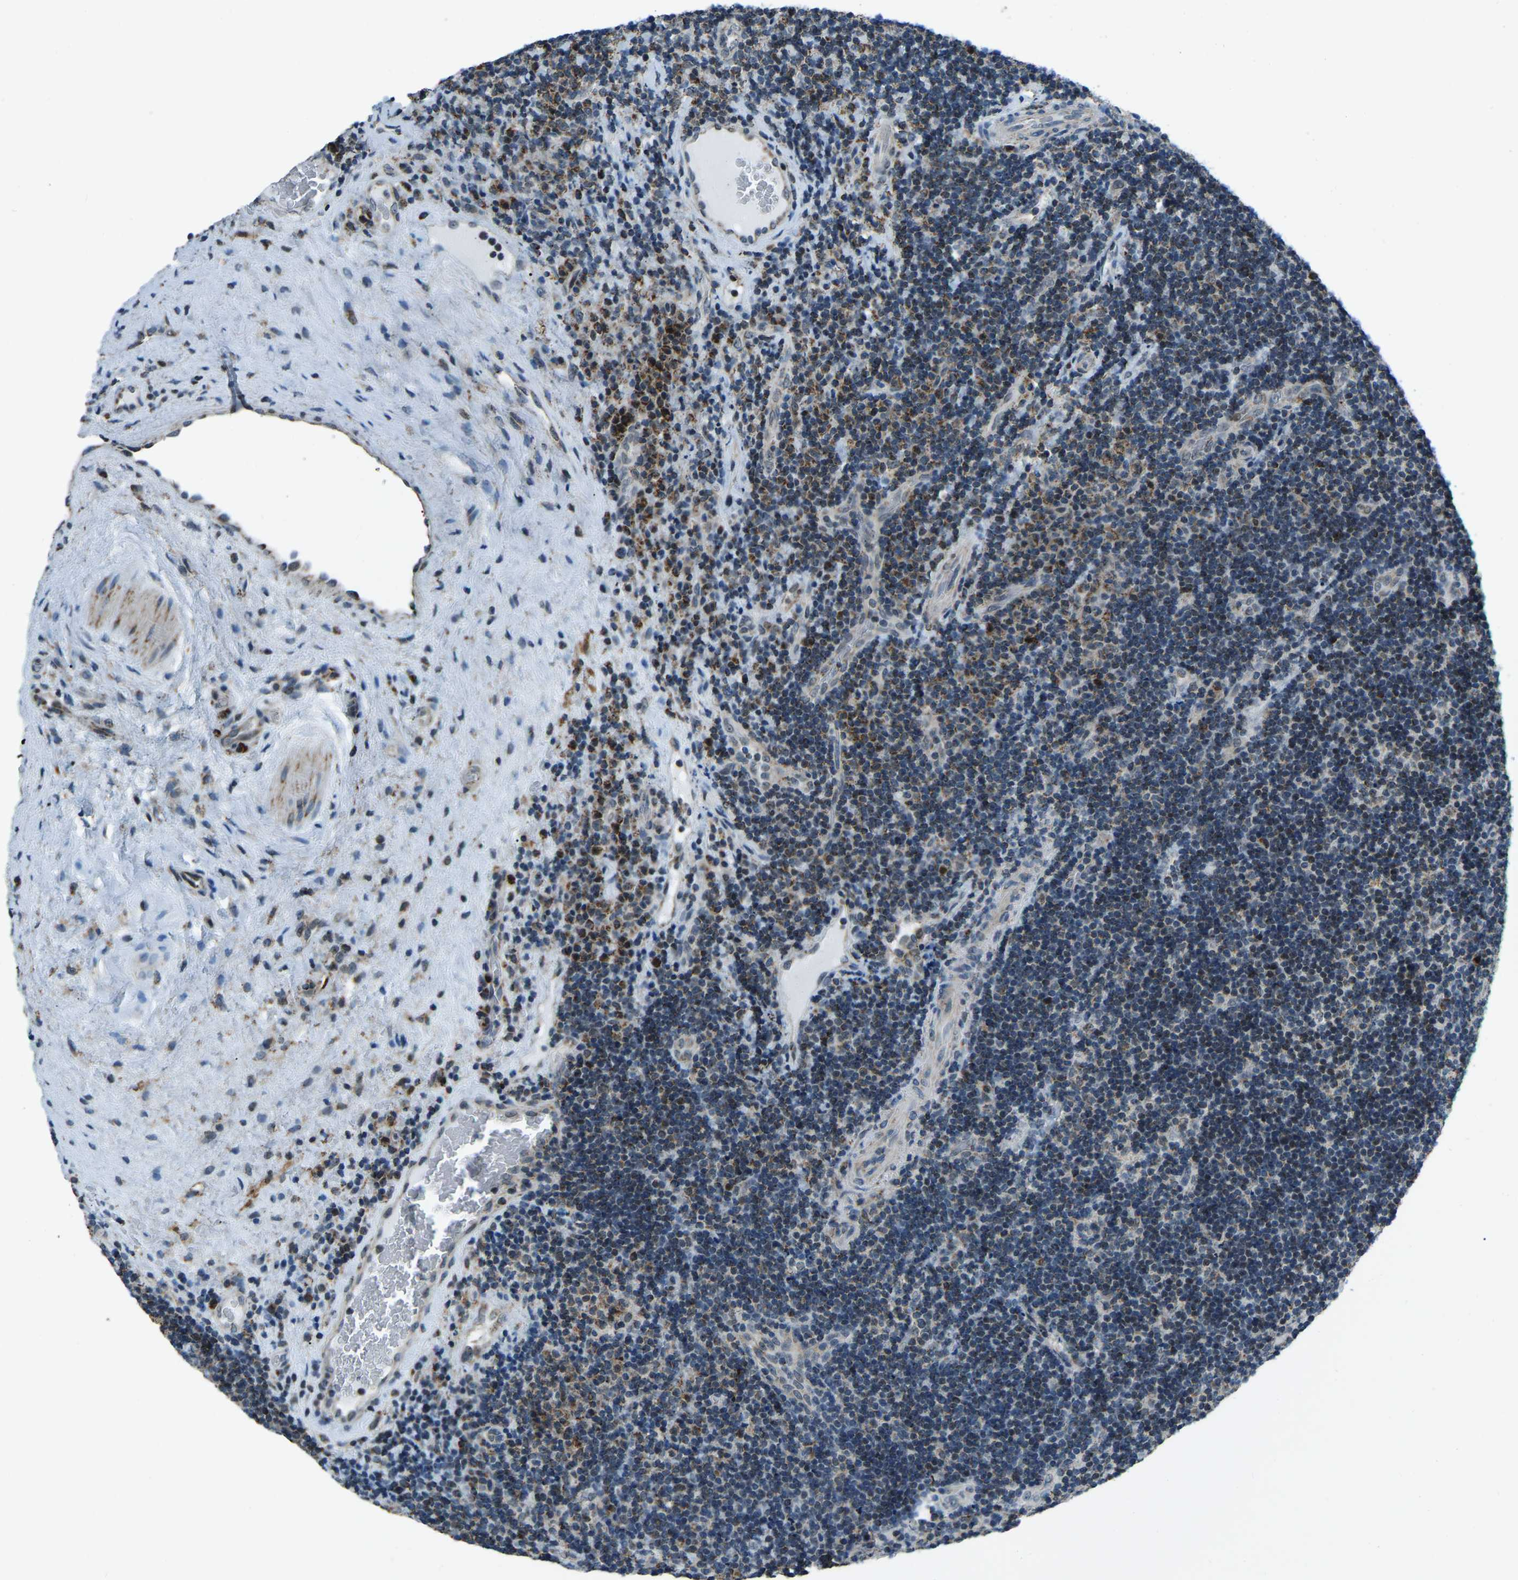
{"staining": {"intensity": "strong", "quantity": "<25%", "location": "cytoplasmic/membranous"}, "tissue": "lymphoma", "cell_type": "Tumor cells", "image_type": "cancer", "snomed": [{"axis": "morphology", "description": "Malignant lymphoma, non-Hodgkin's type, High grade"}, {"axis": "topography", "description": "Tonsil"}], "caption": "Immunohistochemical staining of malignant lymphoma, non-Hodgkin's type (high-grade) shows medium levels of strong cytoplasmic/membranous protein expression in about <25% of tumor cells.", "gene": "RBM33", "patient": {"sex": "female", "age": 36}}